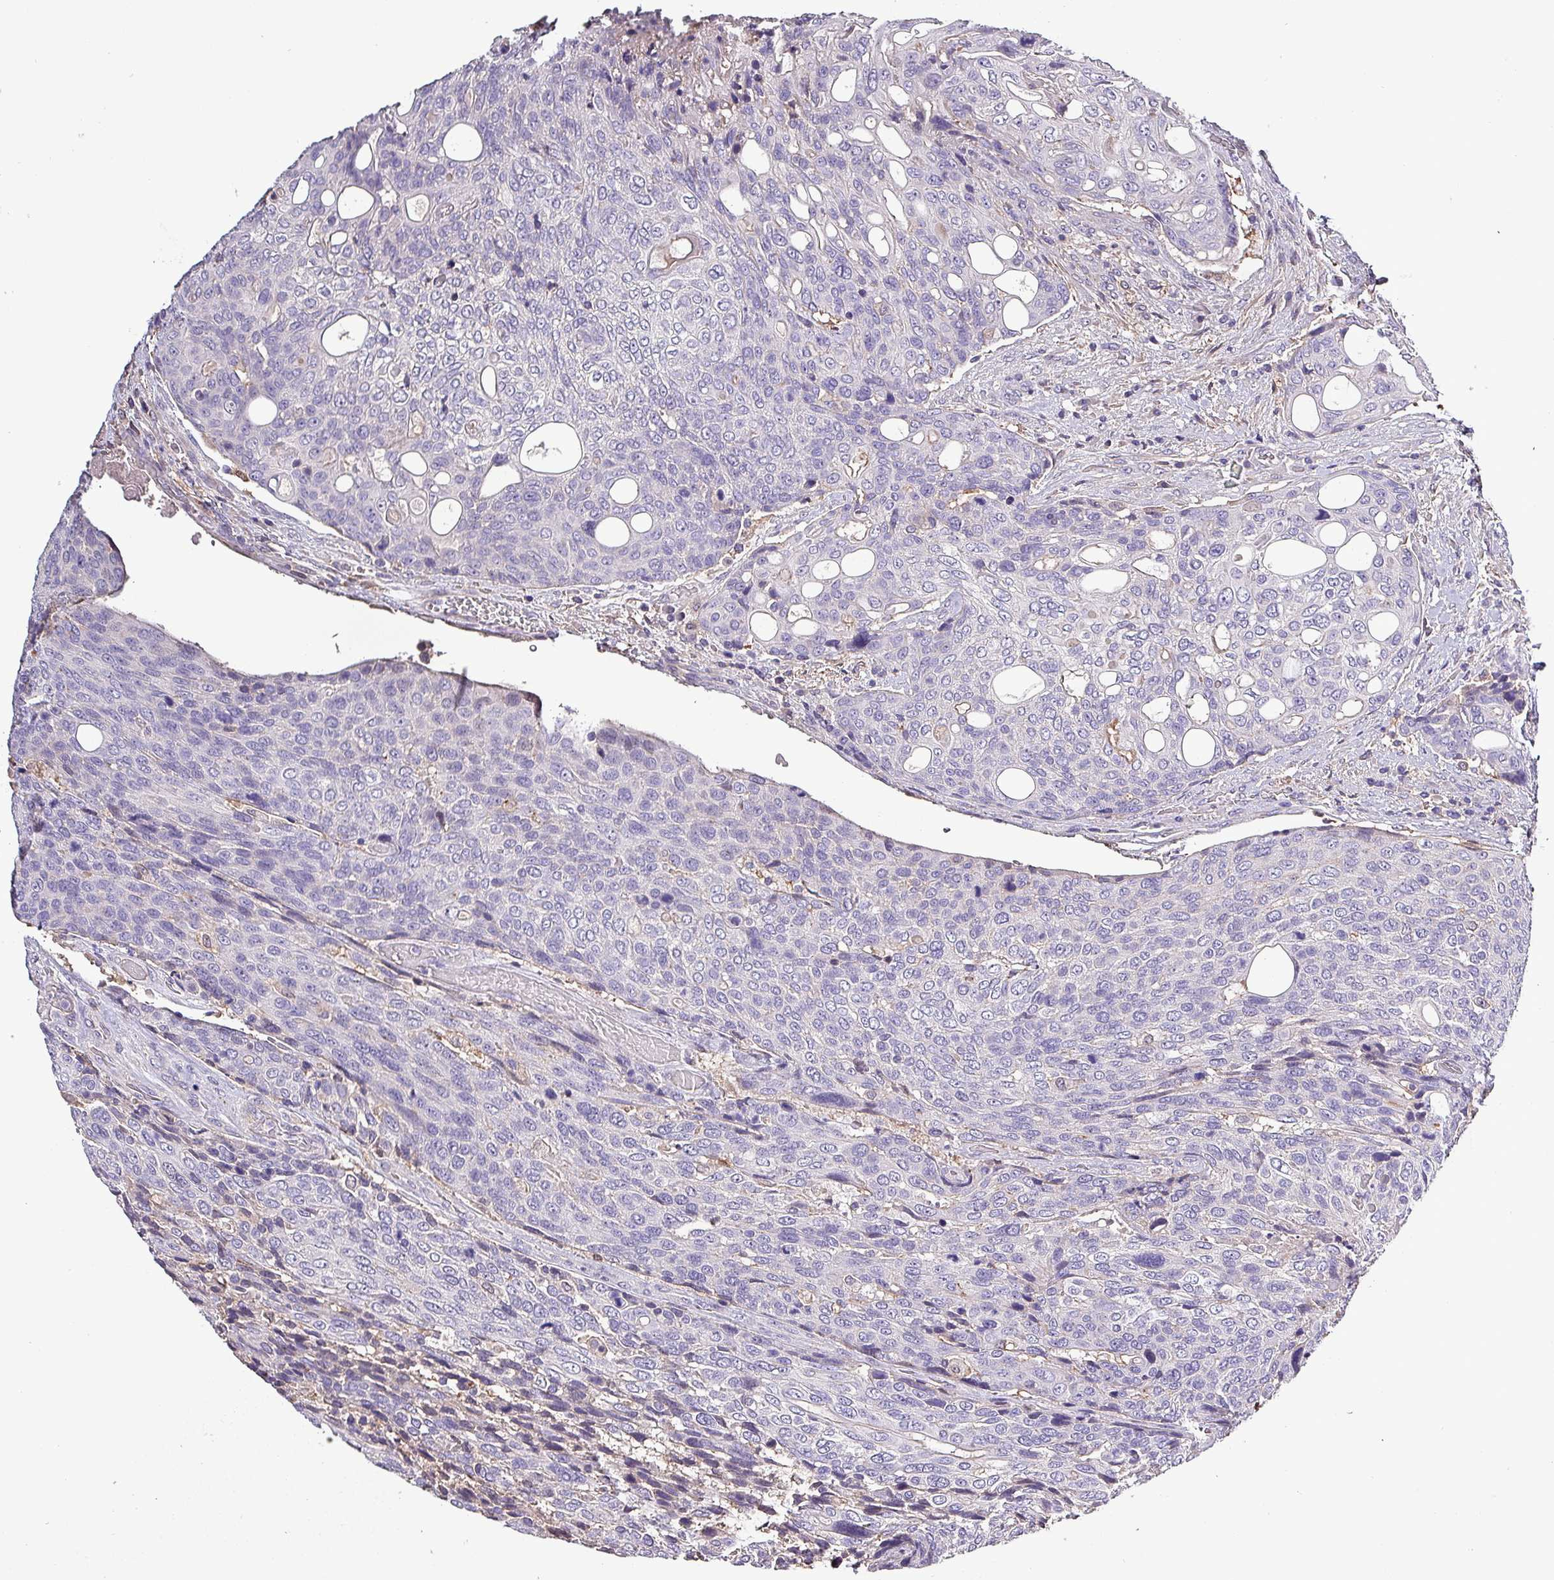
{"staining": {"intensity": "negative", "quantity": "none", "location": "none"}, "tissue": "urothelial cancer", "cell_type": "Tumor cells", "image_type": "cancer", "snomed": [{"axis": "morphology", "description": "Urothelial carcinoma, High grade"}, {"axis": "topography", "description": "Urinary bladder"}], "caption": "High magnification brightfield microscopy of high-grade urothelial carcinoma stained with DAB (3,3'-diaminobenzidine) (brown) and counterstained with hematoxylin (blue): tumor cells show no significant expression. Nuclei are stained in blue.", "gene": "HTRA4", "patient": {"sex": "female", "age": 70}}